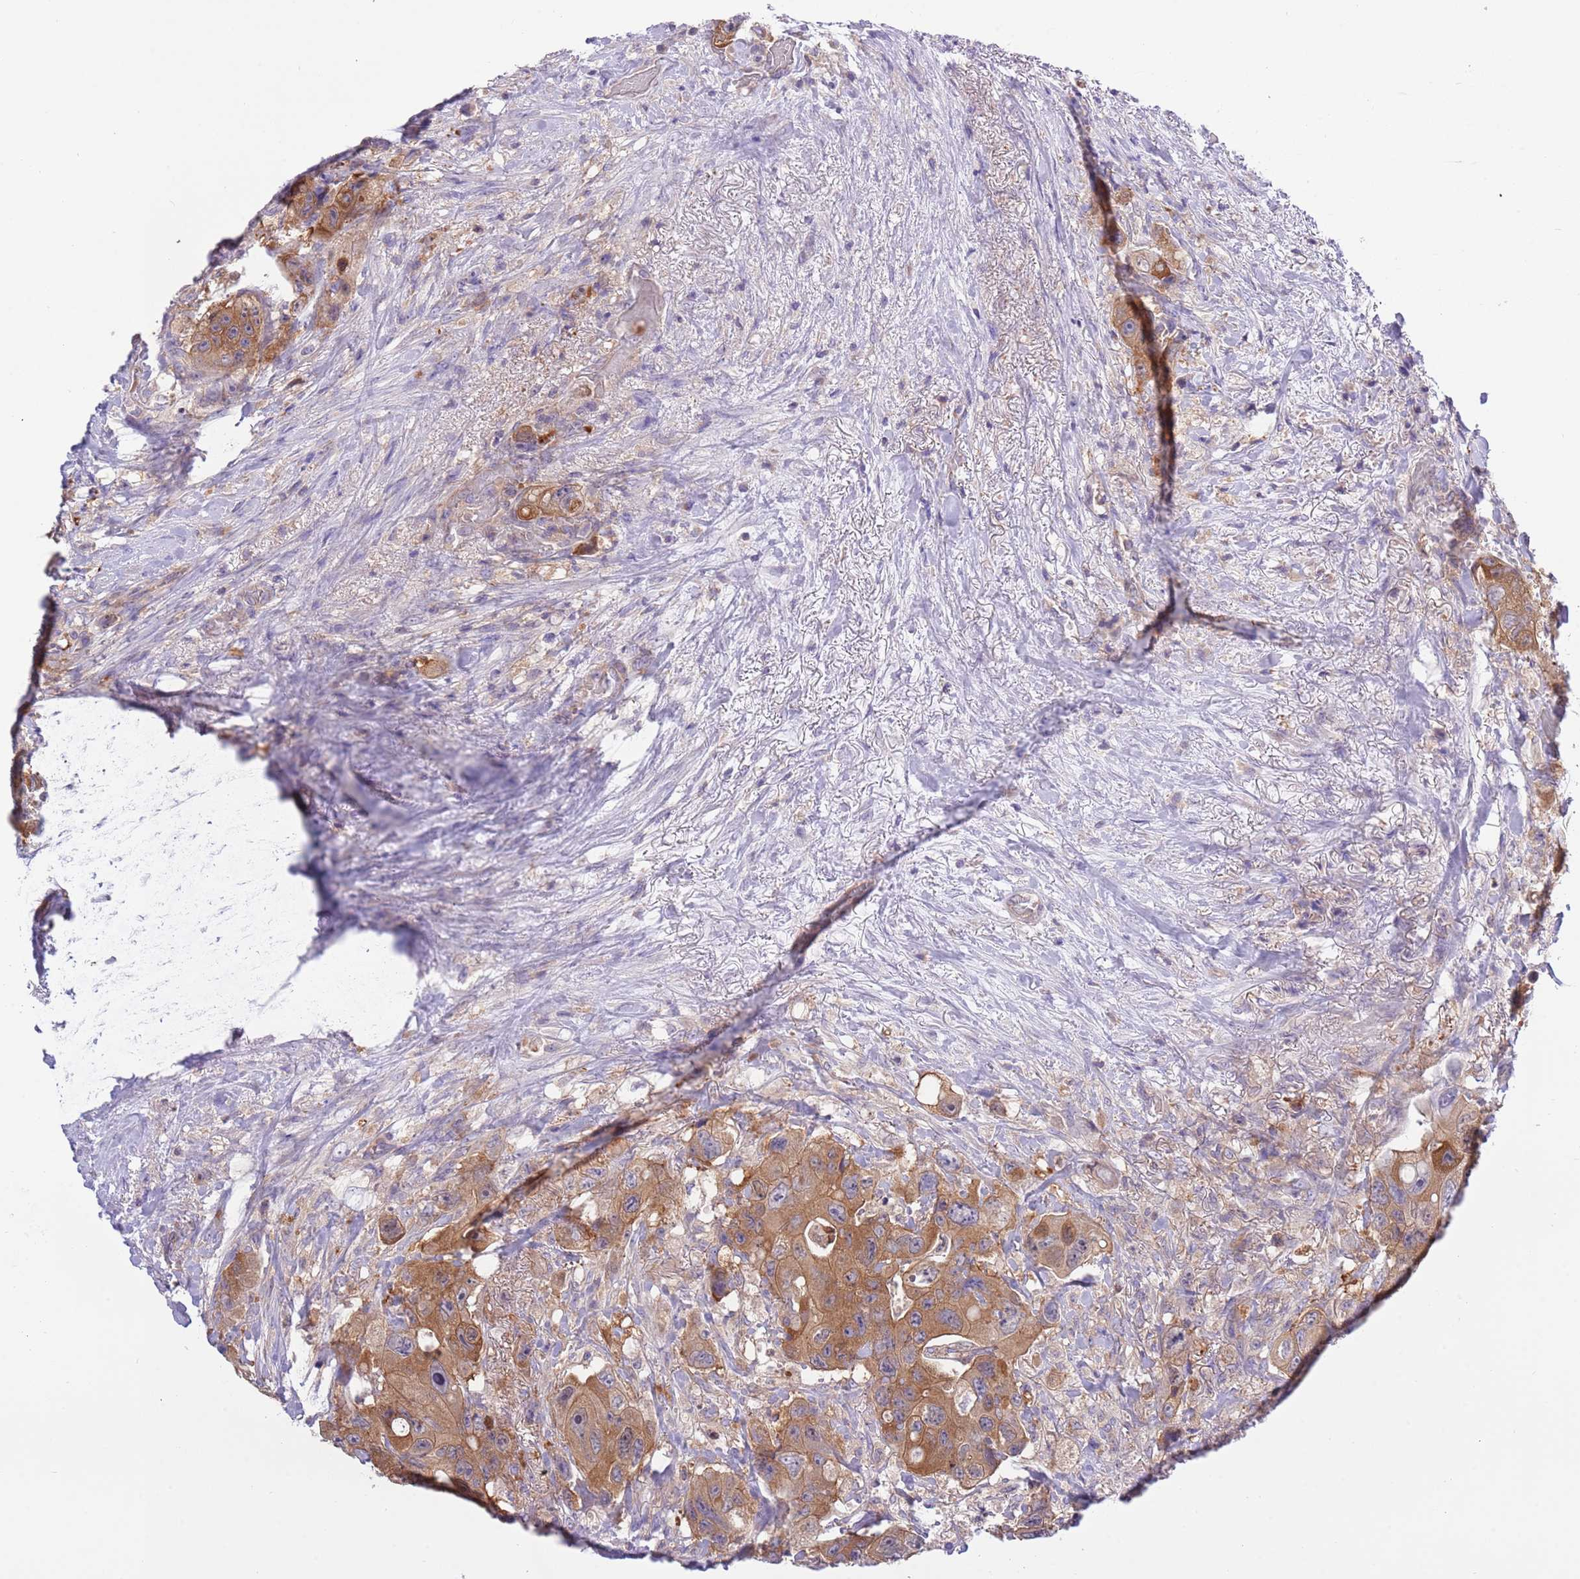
{"staining": {"intensity": "moderate", "quantity": ">75%", "location": "cytoplasmic/membranous"}, "tissue": "colorectal cancer", "cell_type": "Tumor cells", "image_type": "cancer", "snomed": [{"axis": "morphology", "description": "Adenocarcinoma, NOS"}, {"axis": "topography", "description": "Colon"}], "caption": "An IHC photomicrograph of neoplastic tissue is shown. Protein staining in brown highlights moderate cytoplasmic/membranous positivity in colorectal cancer (adenocarcinoma) within tumor cells.", "gene": "STIP1", "patient": {"sex": "female", "age": 46}}